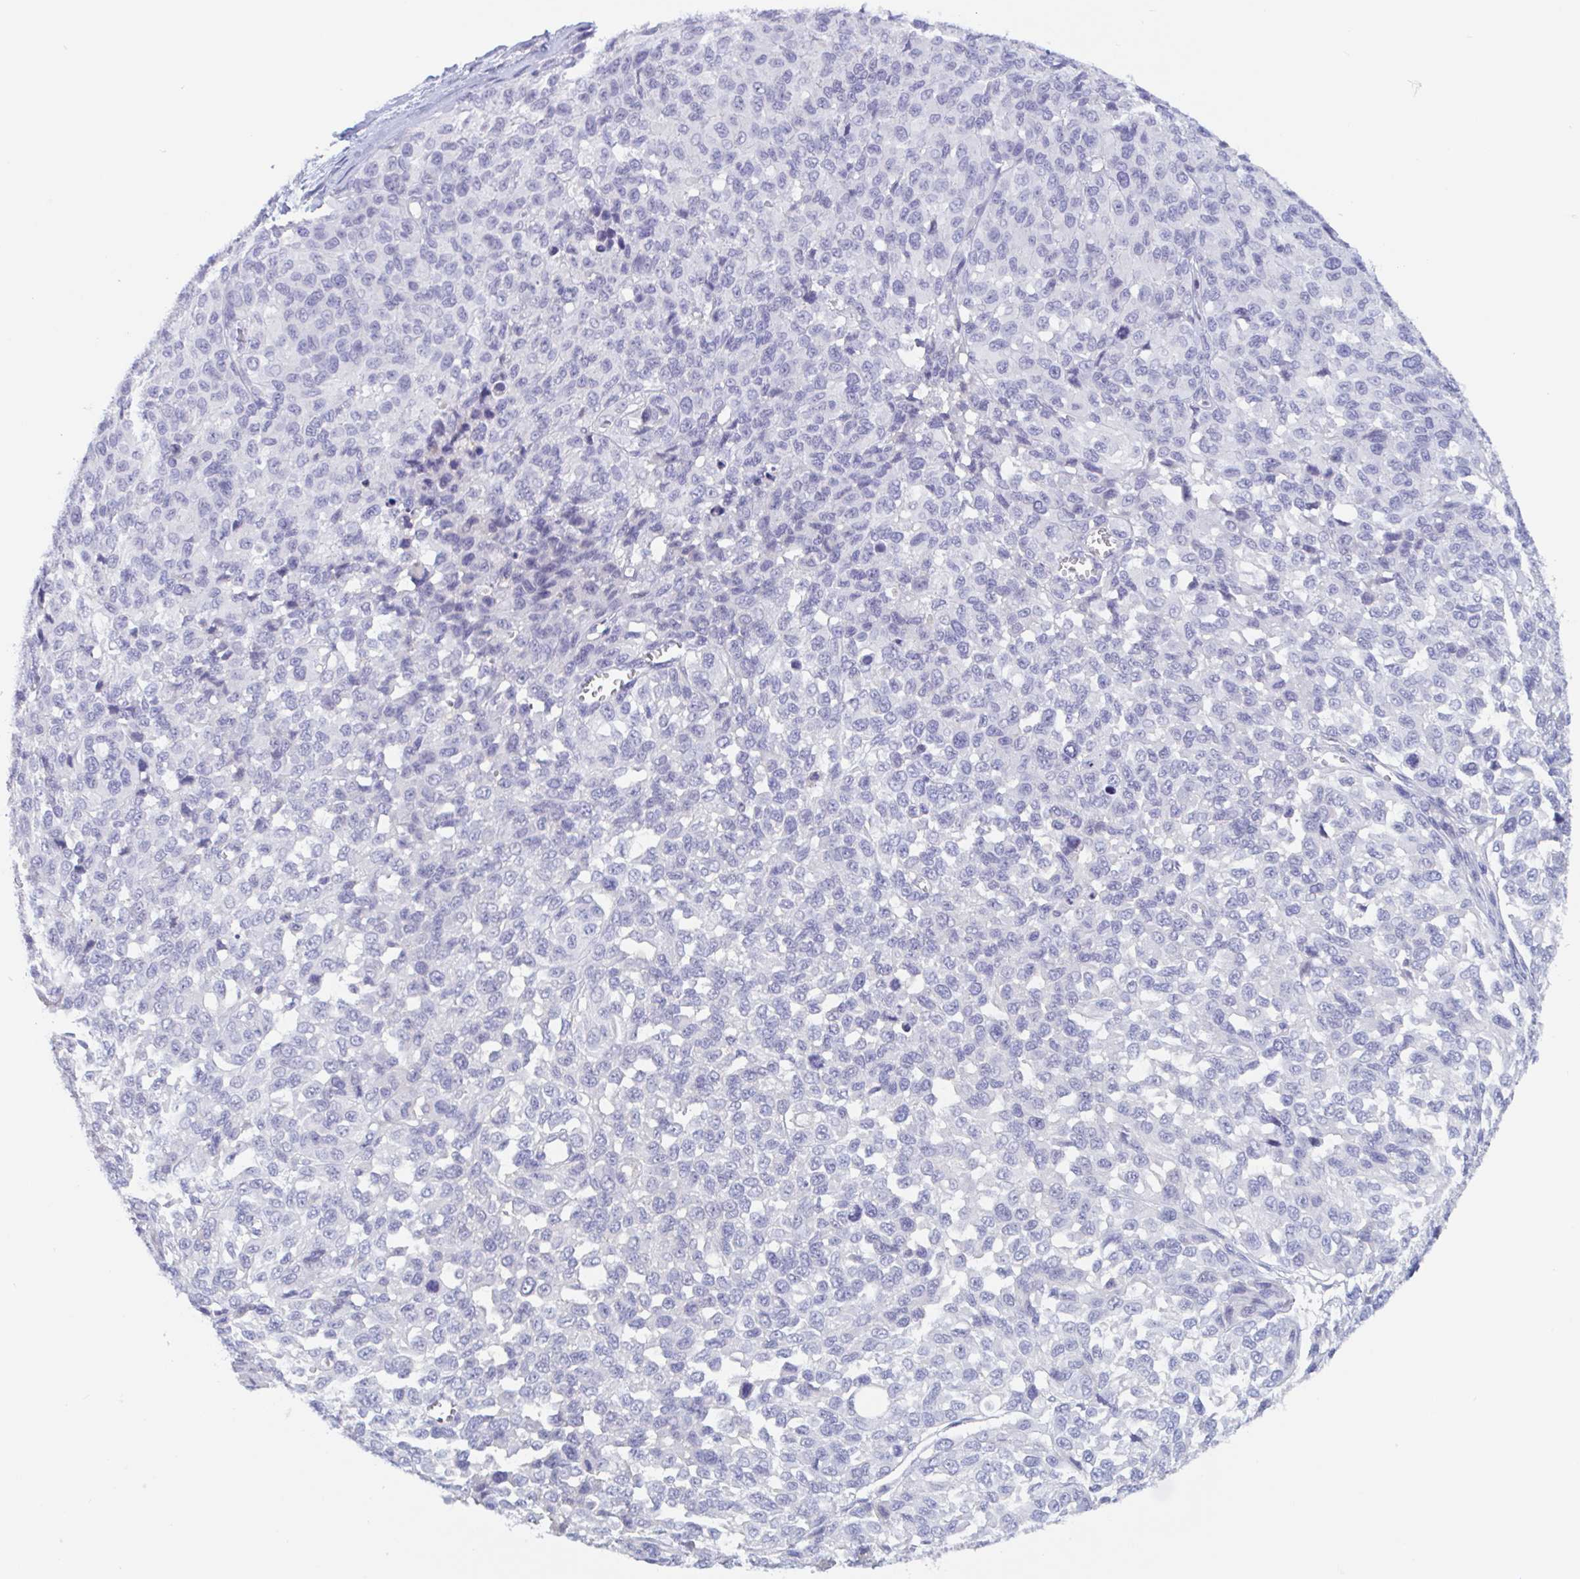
{"staining": {"intensity": "negative", "quantity": "none", "location": "none"}, "tissue": "melanoma", "cell_type": "Tumor cells", "image_type": "cancer", "snomed": [{"axis": "morphology", "description": "Malignant melanoma, NOS"}, {"axis": "topography", "description": "Skin"}], "caption": "High power microscopy photomicrograph of an immunohistochemistry (IHC) photomicrograph of melanoma, revealing no significant positivity in tumor cells. (DAB immunohistochemistry (IHC), high magnification).", "gene": "ZNHIT2", "patient": {"sex": "male", "age": 62}}